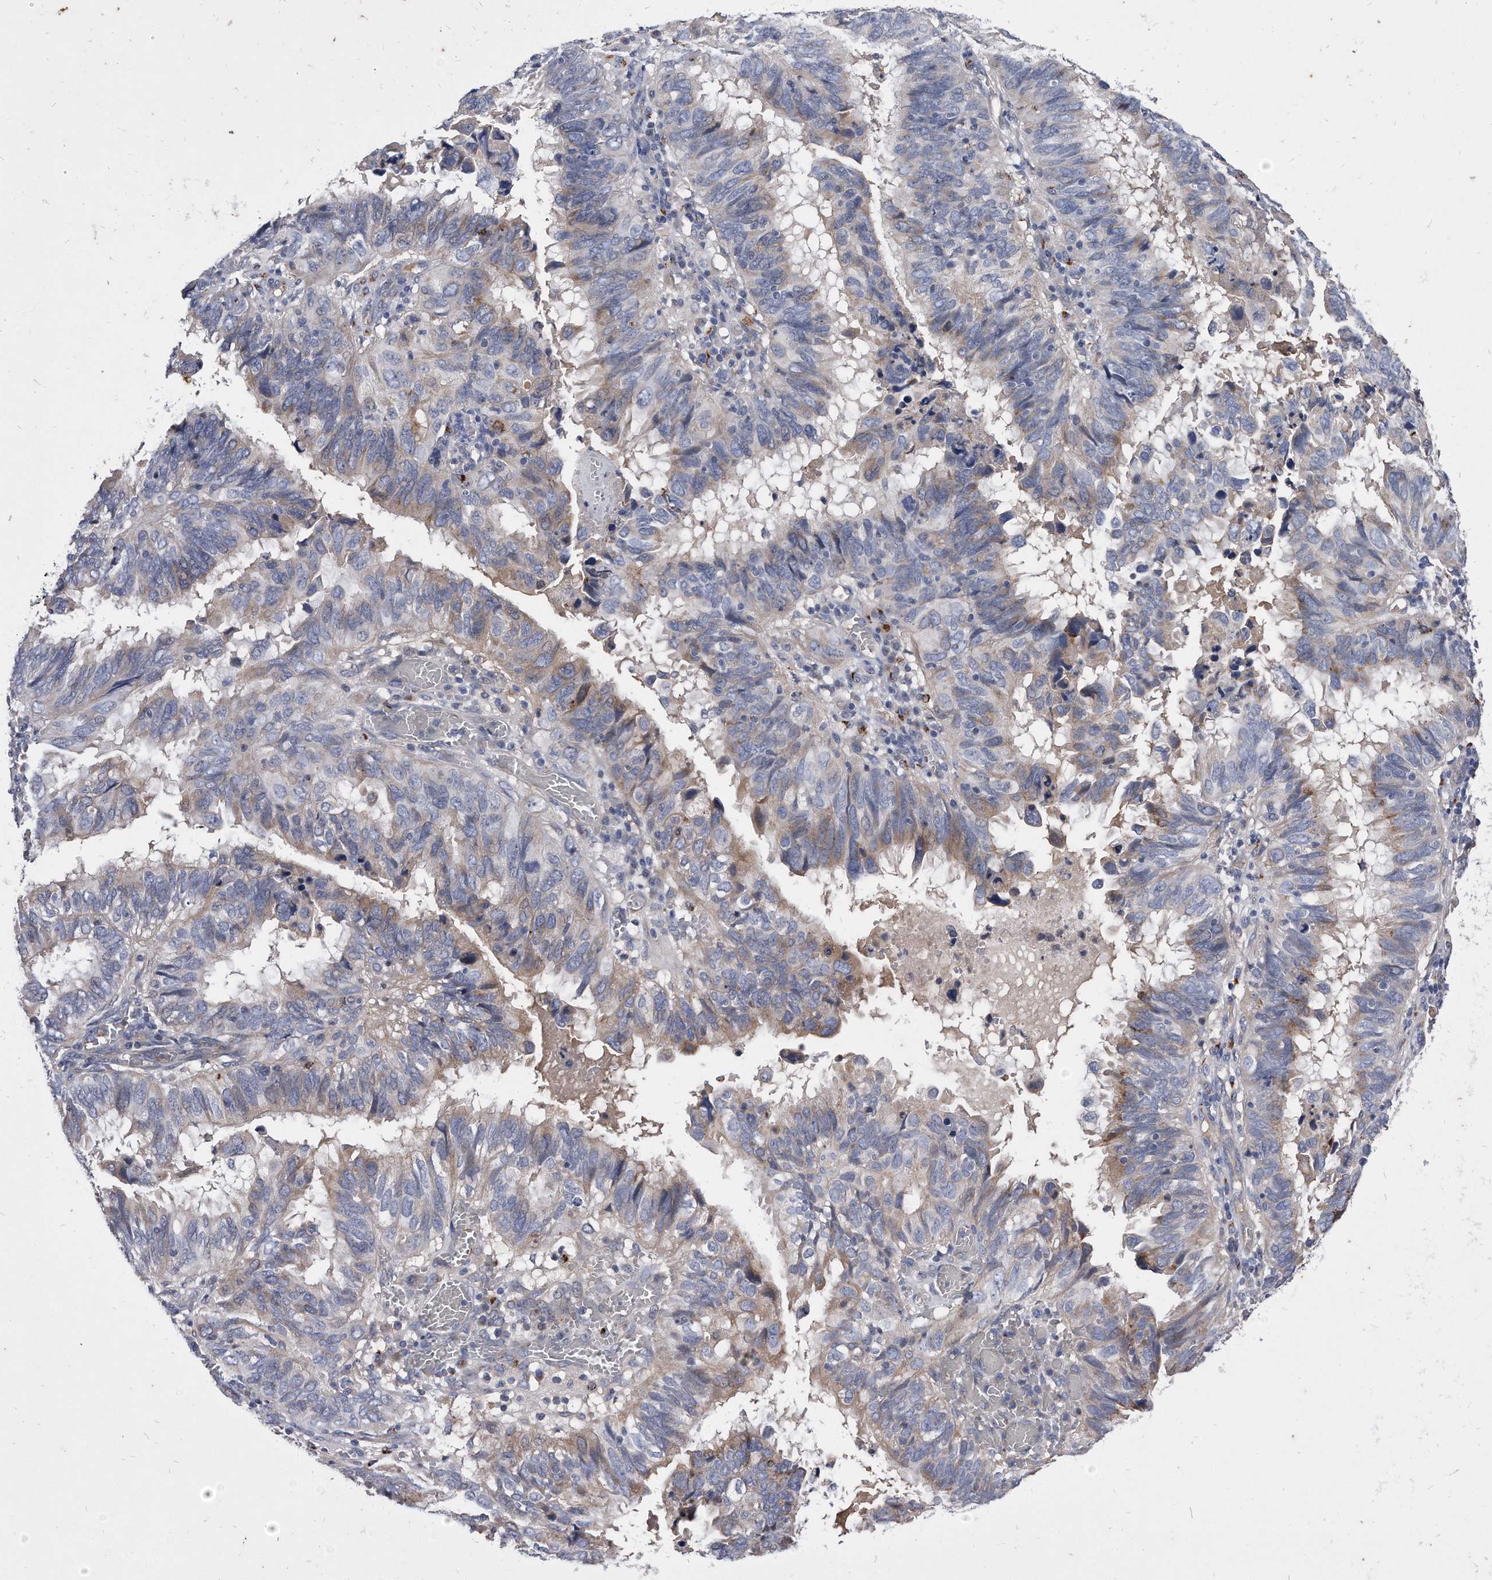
{"staining": {"intensity": "weak", "quantity": "25%-75%", "location": "cytoplasmic/membranous"}, "tissue": "endometrial cancer", "cell_type": "Tumor cells", "image_type": "cancer", "snomed": [{"axis": "morphology", "description": "Adenocarcinoma, NOS"}, {"axis": "topography", "description": "Uterus"}], "caption": "IHC histopathology image of adenocarcinoma (endometrial) stained for a protein (brown), which displays low levels of weak cytoplasmic/membranous expression in about 25%-75% of tumor cells.", "gene": "MGAT4A", "patient": {"sex": "female", "age": 77}}